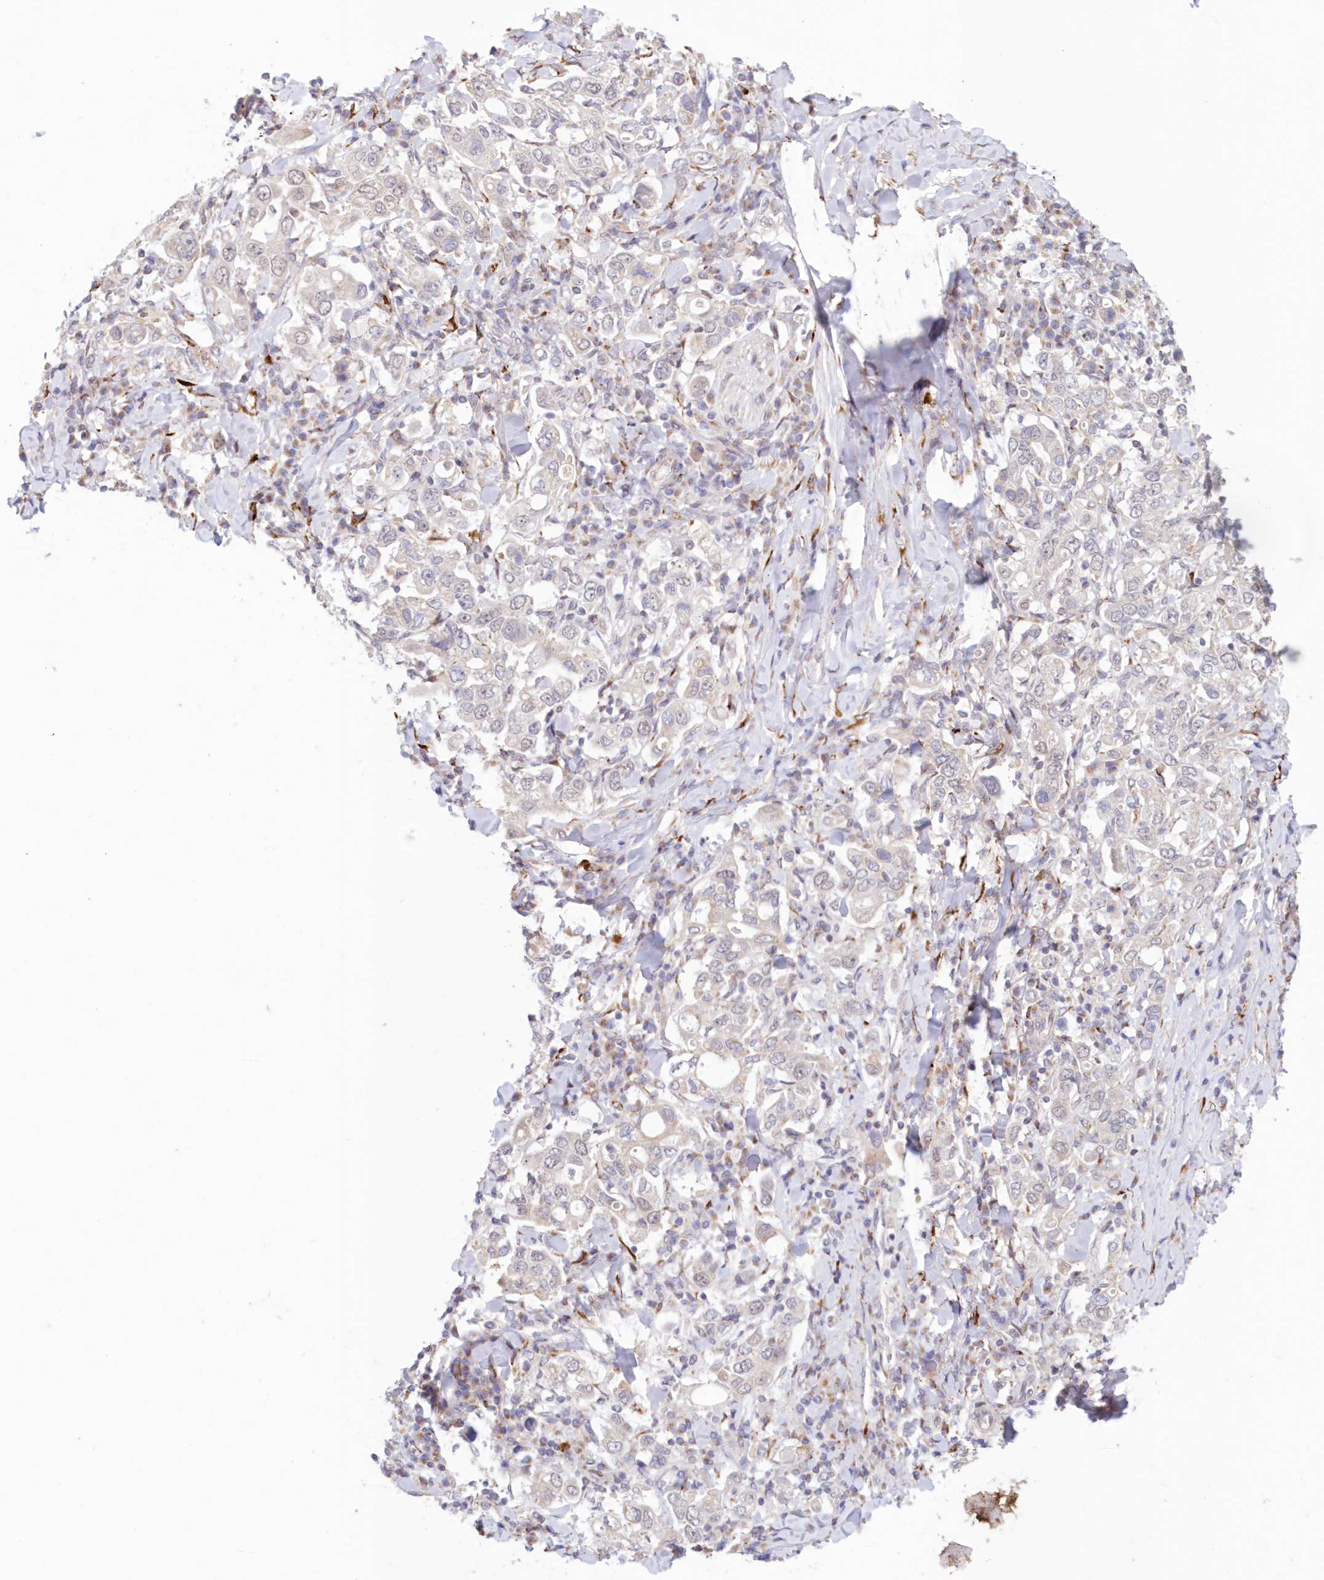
{"staining": {"intensity": "negative", "quantity": "none", "location": "none"}, "tissue": "stomach cancer", "cell_type": "Tumor cells", "image_type": "cancer", "snomed": [{"axis": "morphology", "description": "Adenocarcinoma, NOS"}, {"axis": "topography", "description": "Stomach, upper"}], "caption": "An IHC histopathology image of adenocarcinoma (stomach) is shown. There is no staining in tumor cells of adenocarcinoma (stomach).", "gene": "PCYOX1L", "patient": {"sex": "male", "age": 62}}